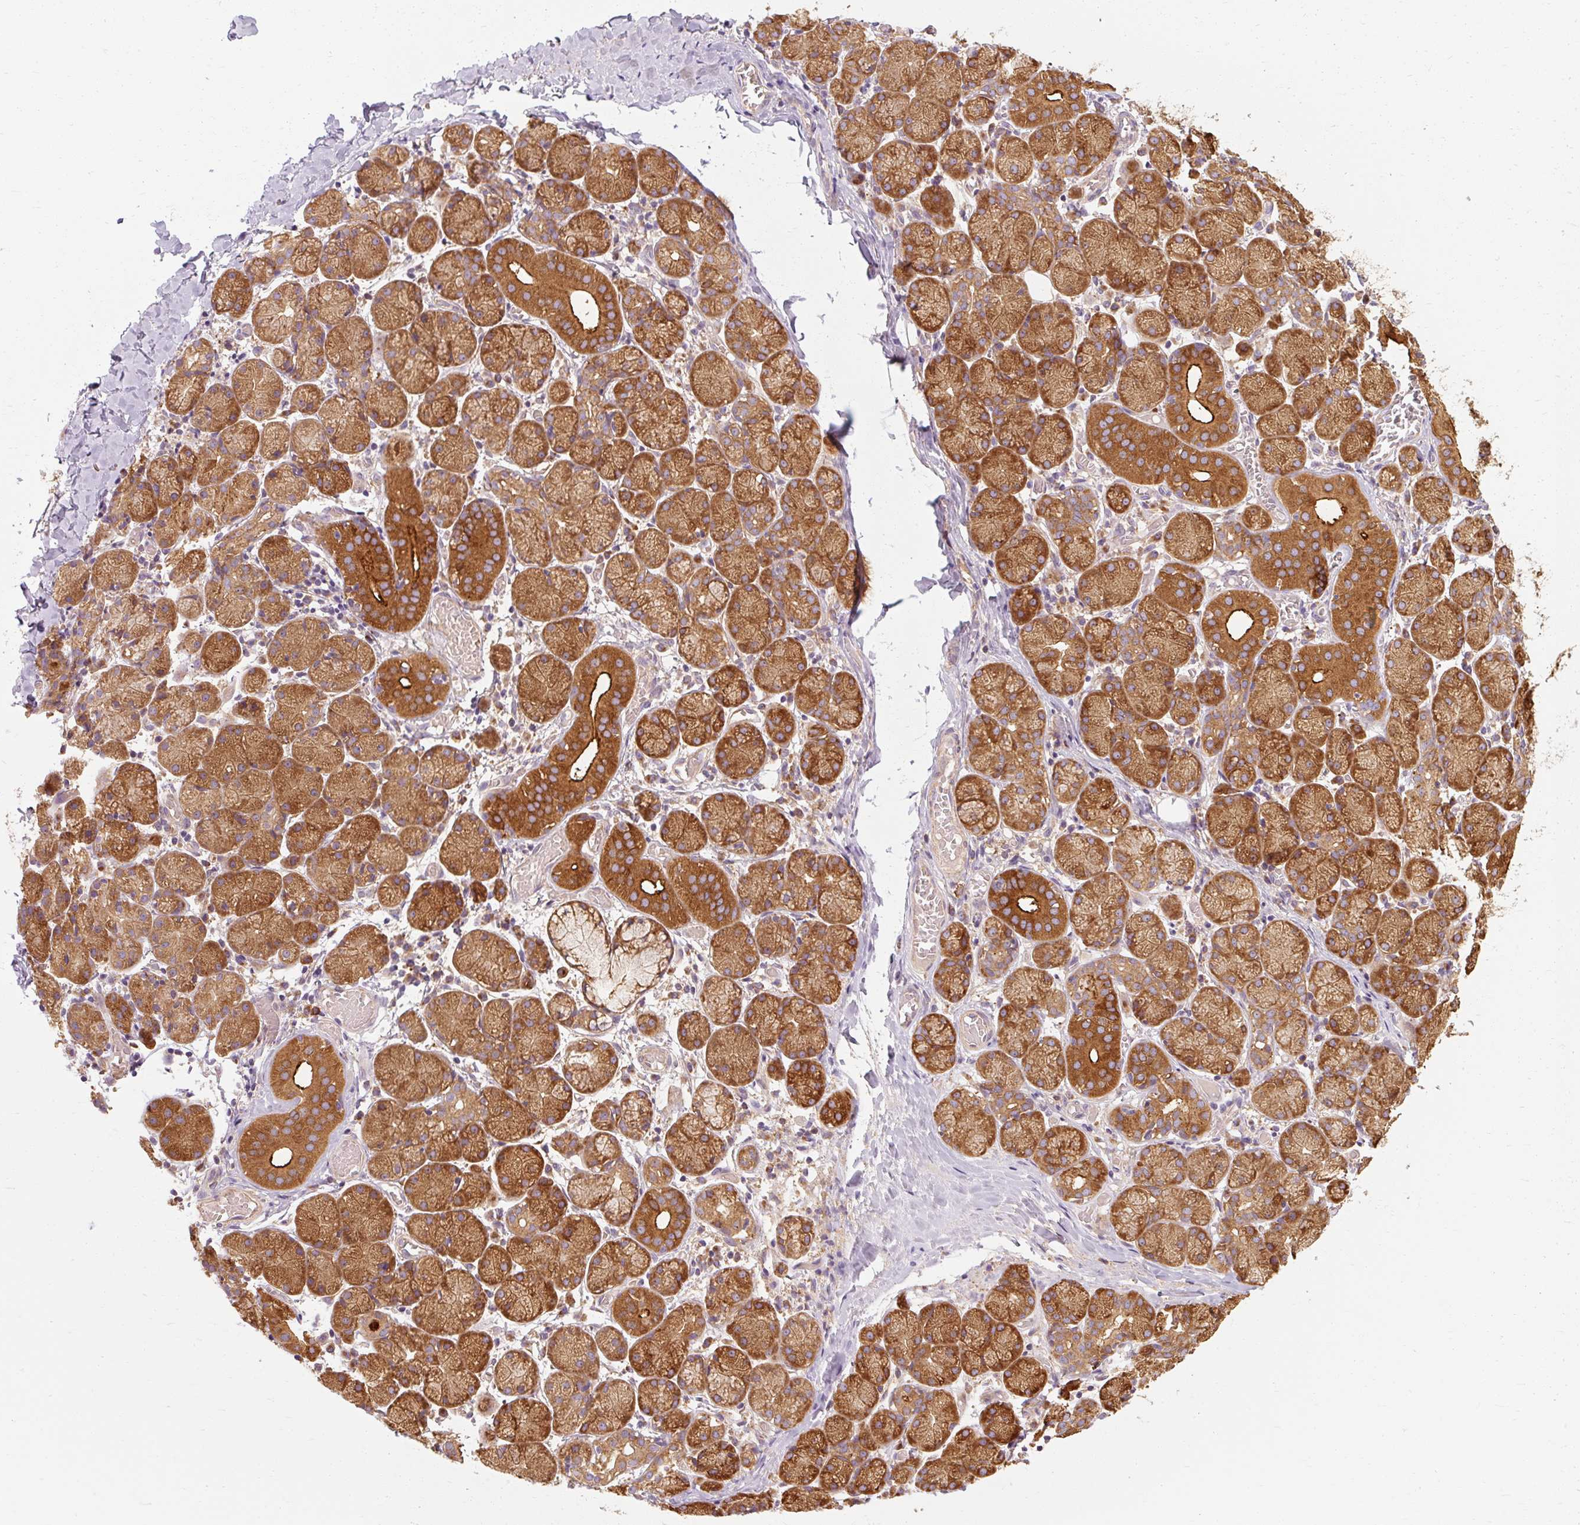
{"staining": {"intensity": "strong", "quantity": ">75%", "location": "cytoplasmic/membranous"}, "tissue": "salivary gland", "cell_type": "Glandular cells", "image_type": "normal", "snomed": [{"axis": "morphology", "description": "Normal tissue, NOS"}, {"axis": "topography", "description": "Salivary gland"}], "caption": "IHC (DAB) staining of normal salivary gland reveals strong cytoplasmic/membranous protein staining in approximately >75% of glandular cells. (DAB (3,3'-diaminobenzidine) IHC with brightfield microscopy, high magnification).", "gene": "TBC1D4", "patient": {"sex": "female", "age": 24}}